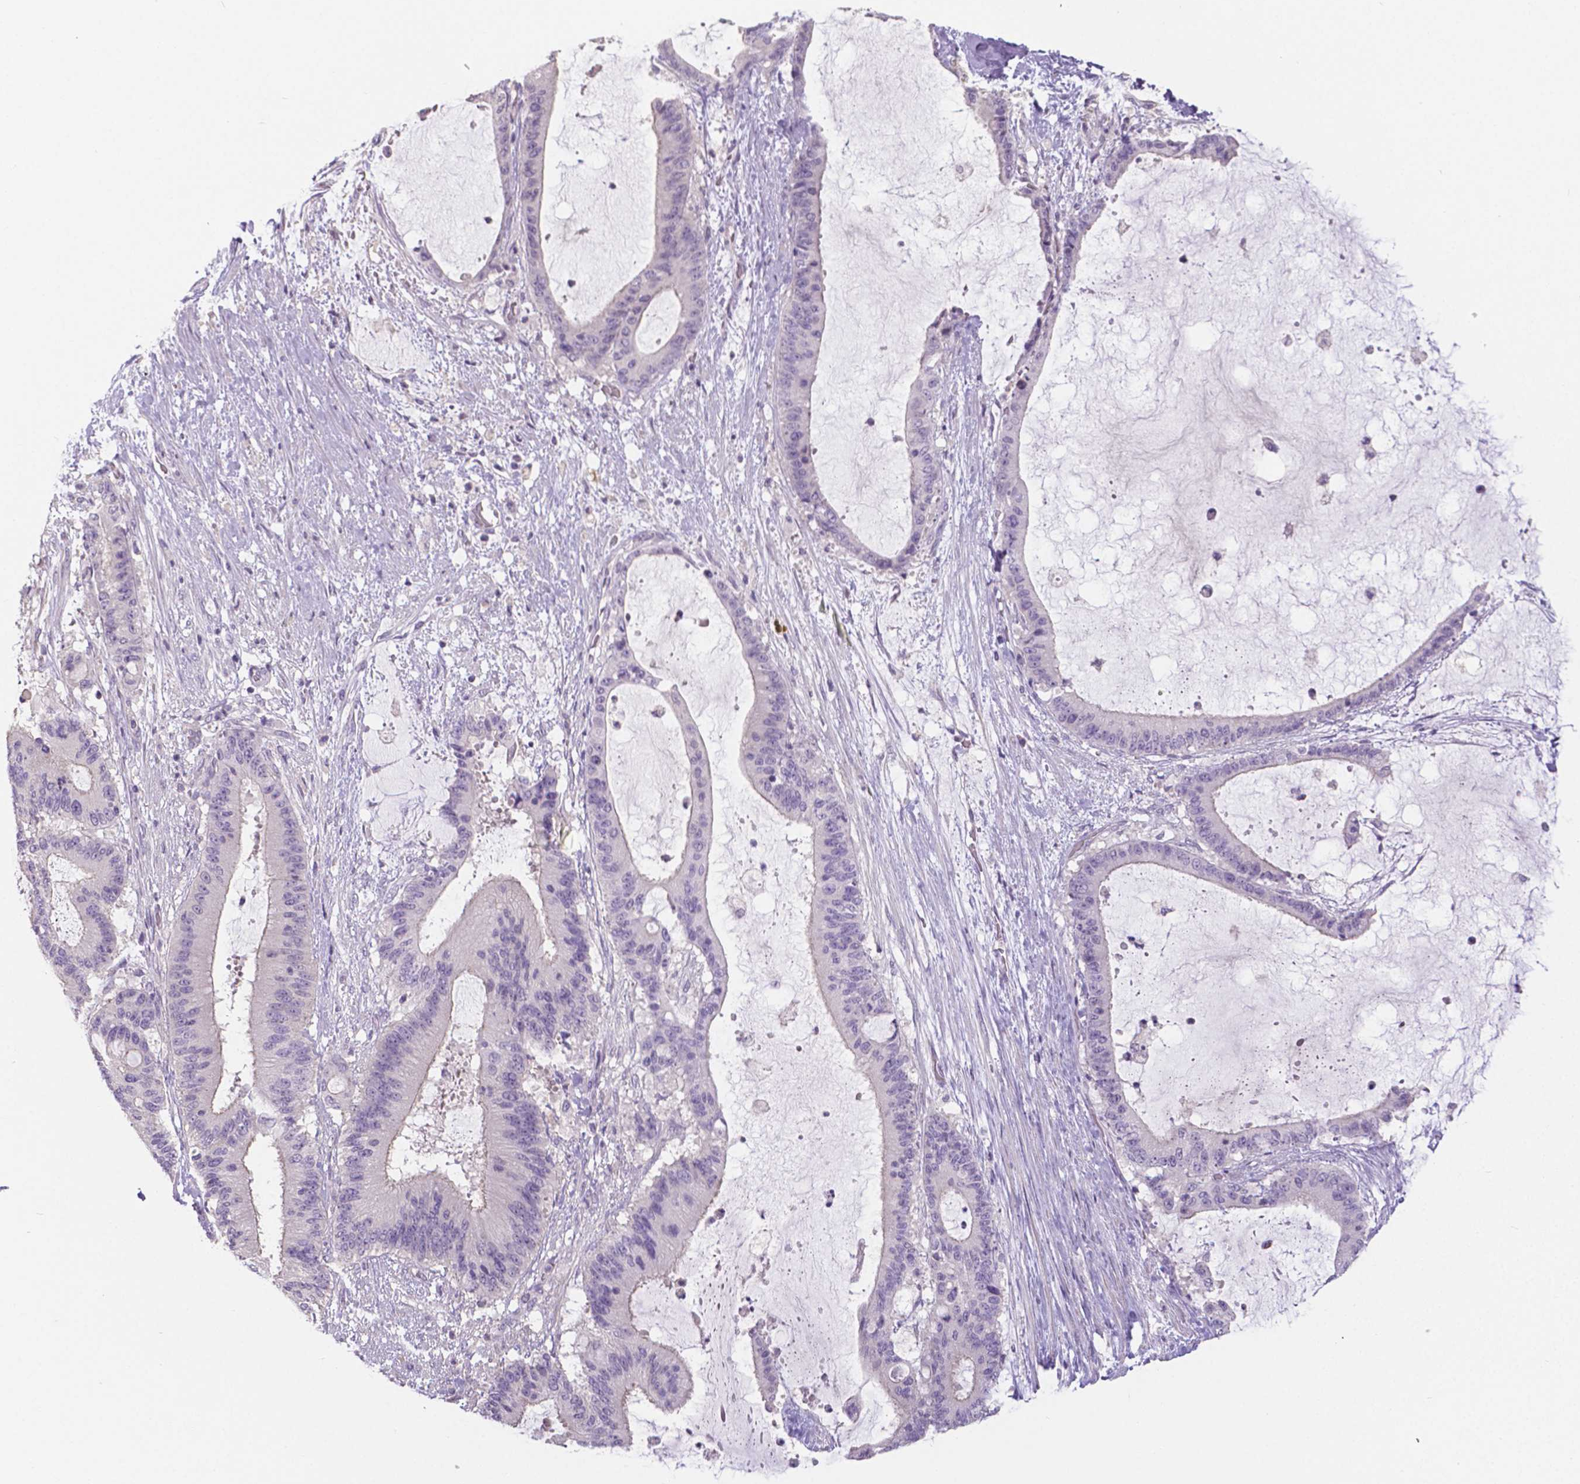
{"staining": {"intensity": "negative", "quantity": "none", "location": "none"}, "tissue": "liver cancer", "cell_type": "Tumor cells", "image_type": "cancer", "snomed": [{"axis": "morphology", "description": "Normal tissue, NOS"}, {"axis": "morphology", "description": "Cholangiocarcinoma"}, {"axis": "topography", "description": "Liver"}, {"axis": "topography", "description": "Peripheral nerve tissue"}], "caption": "Cholangiocarcinoma (liver) was stained to show a protein in brown. There is no significant staining in tumor cells.", "gene": "CRMP1", "patient": {"sex": "female", "age": 73}}